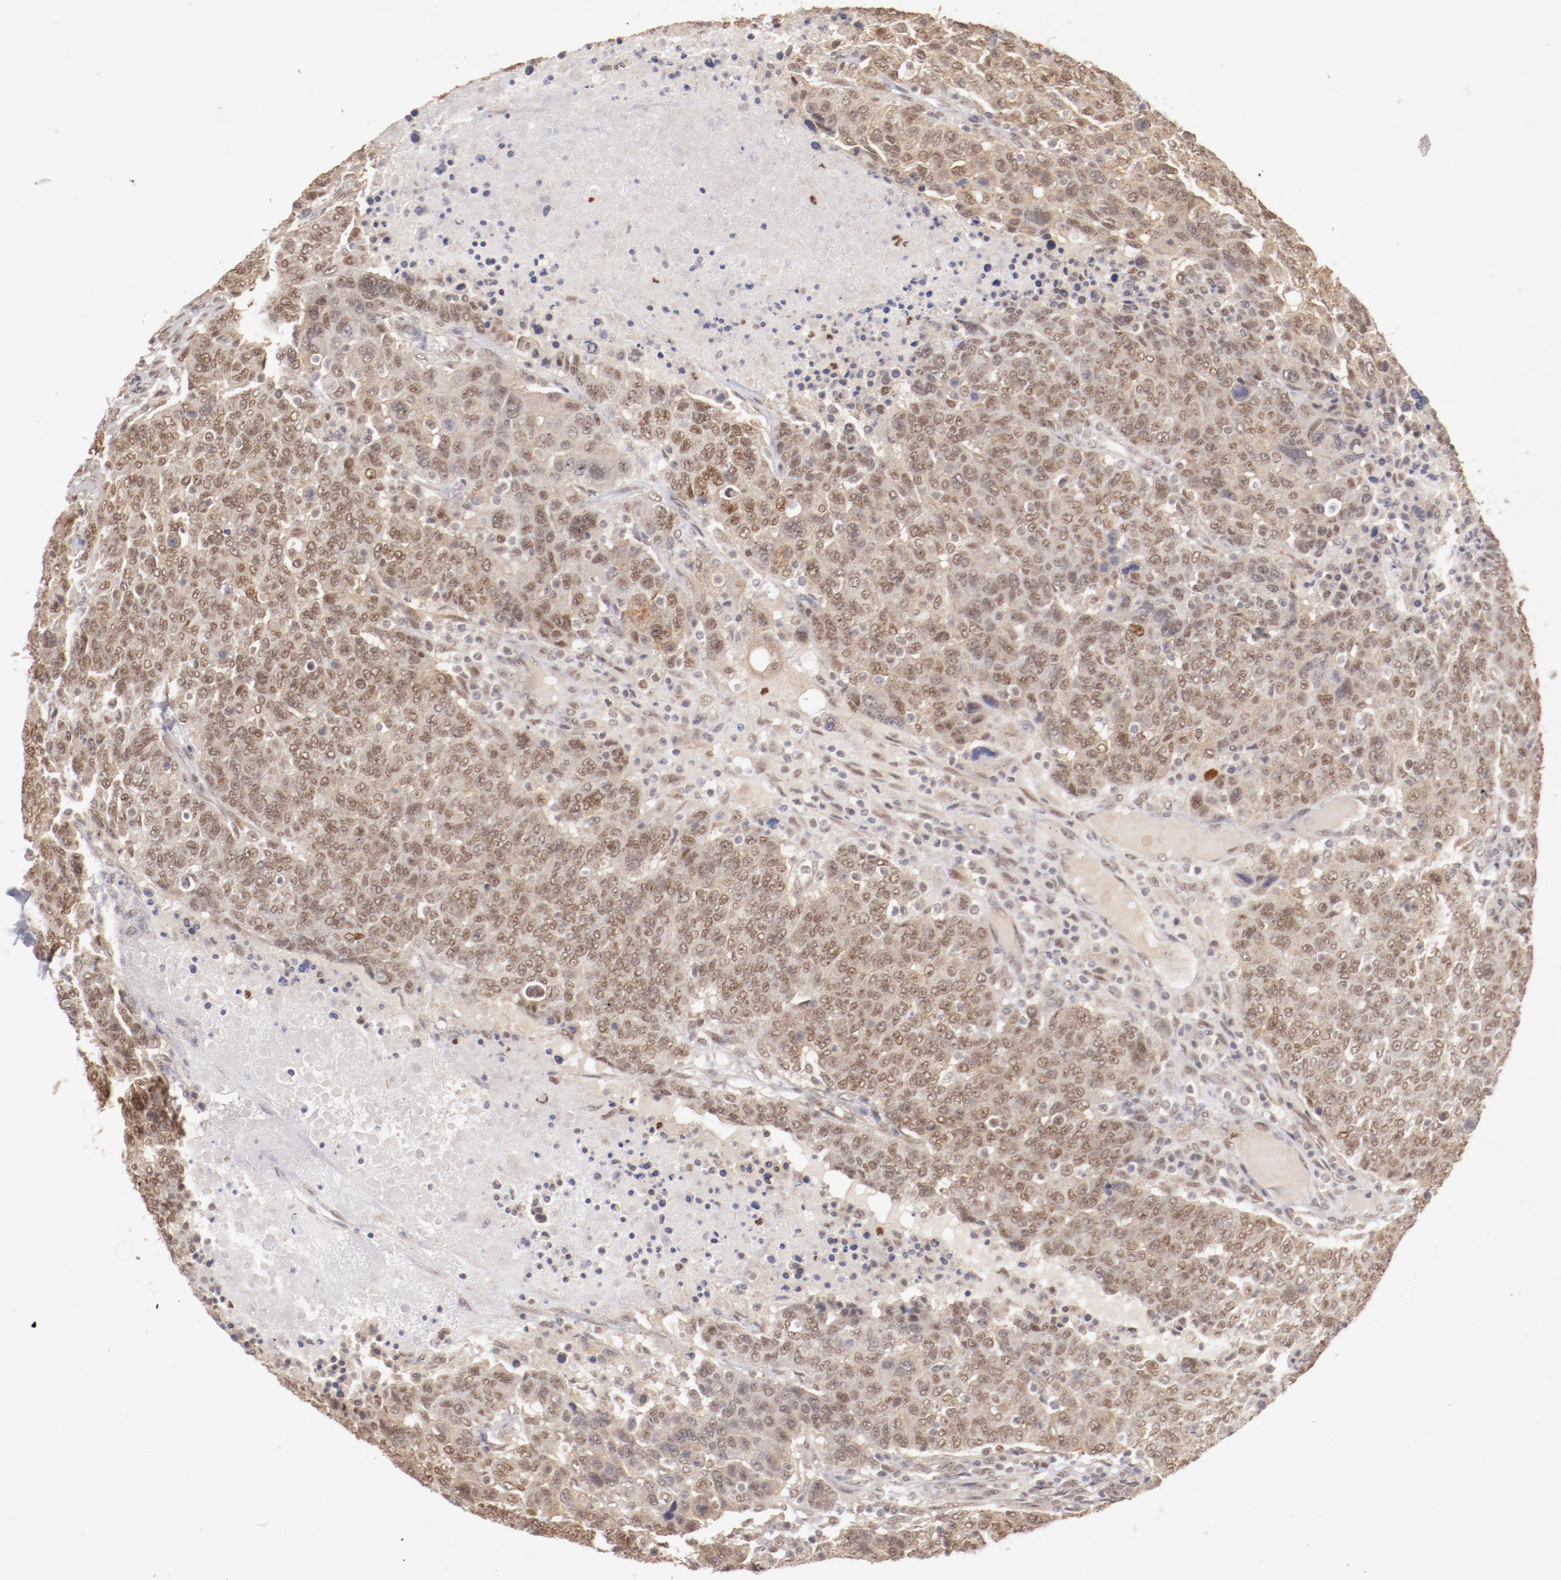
{"staining": {"intensity": "moderate", "quantity": ">75%", "location": "cytoplasmic/membranous,nuclear"}, "tissue": "breast cancer", "cell_type": "Tumor cells", "image_type": "cancer", "snomed": [{"axis": "morphology", "description": "Duct carcinoma"}, {"axis": "topography", "description": "Breast"}], "caption": "Breast intraductal carcinoma stained with a protein marker shows moderate staining in tumor cells.", "gene": "NFE2", "patient": {"sex": "female", "age": 37}}